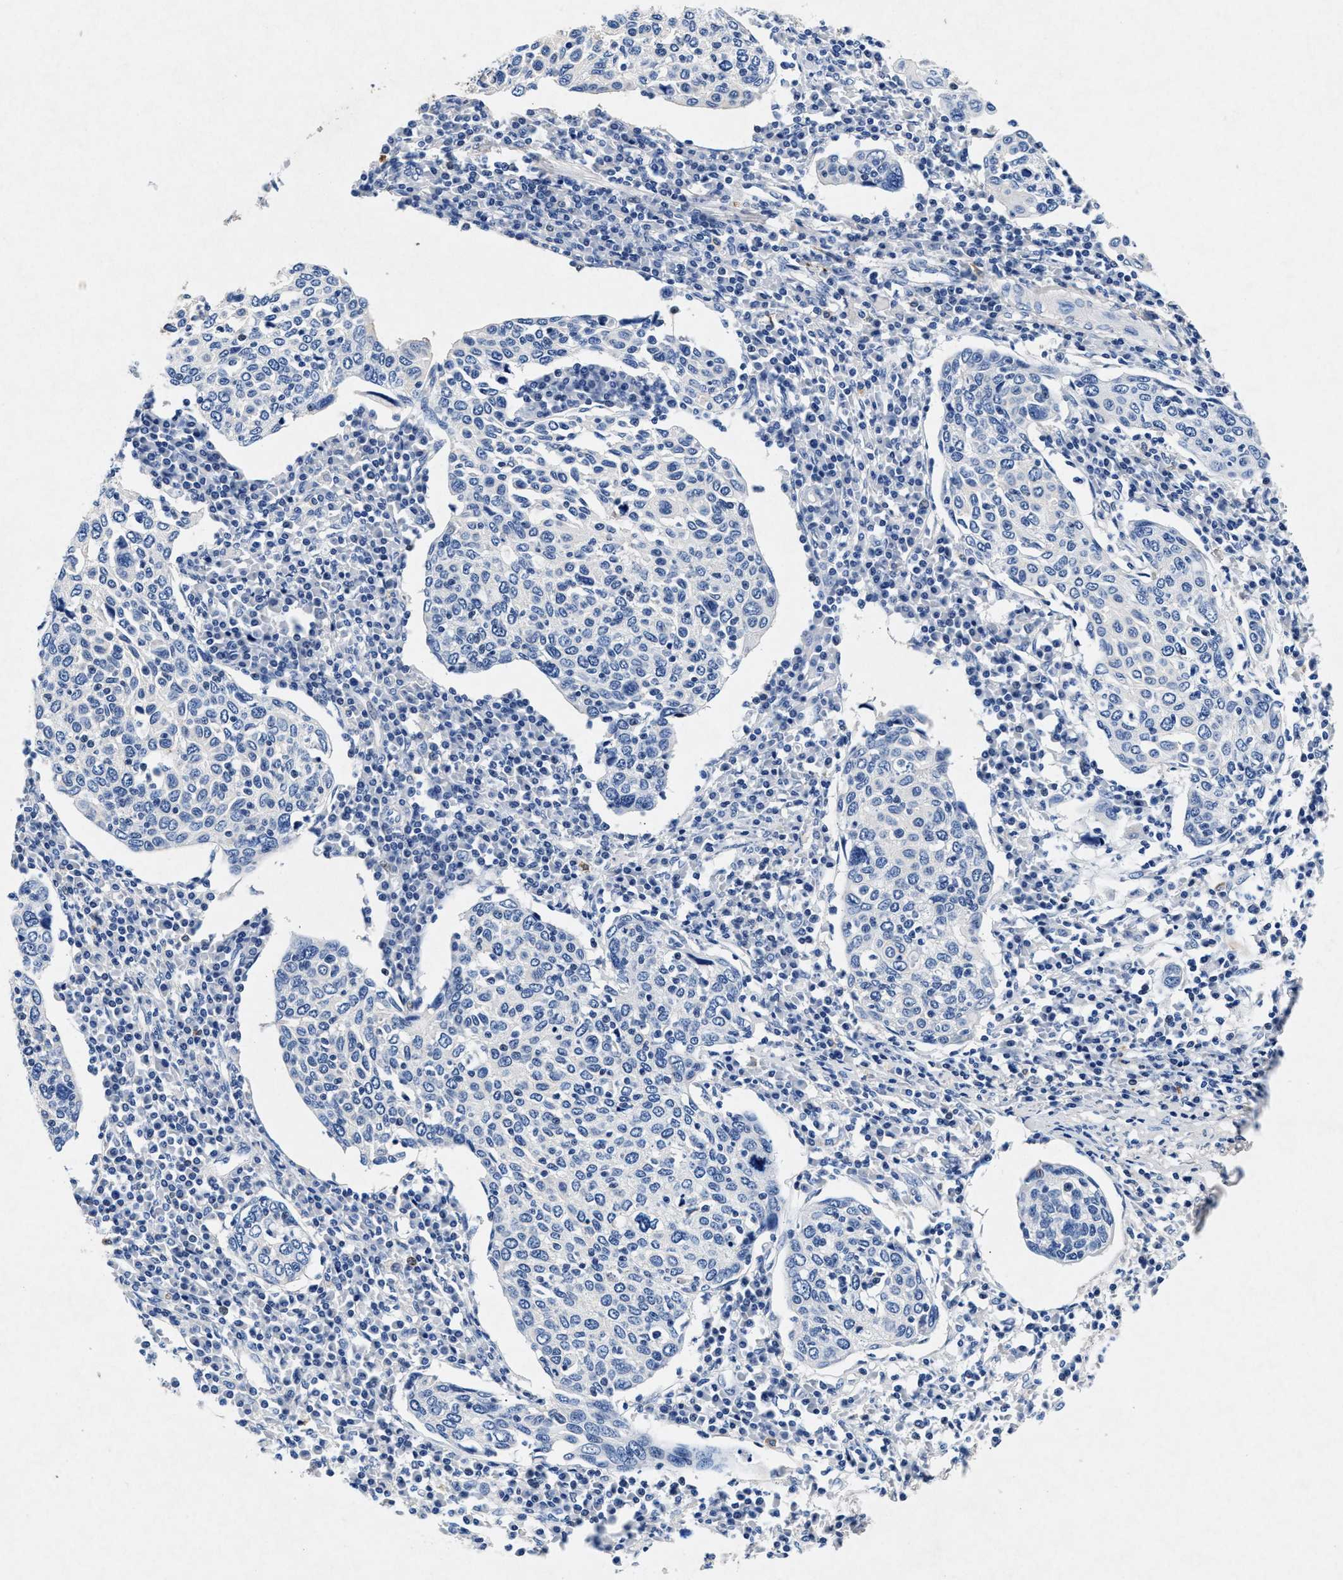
{"staining": {"intensity": "negative", "quantity": "none", "location": "none"}, "tissue": "cervical cancer", "cell_type": "Tumor cells", "image_type": "cancer", "snomed": [{"axis": "morphology", "description": "Squamous cell carcinoma, NOS"}, {"axis": "topography", "description": "Cervix"}], "caption": "This is an immunohistochemistry histopathology image of cervical cancer. There is no positivity in tumor cells.", "gene": "MAP6", "patient": {"sex": "female", "age": 40}}